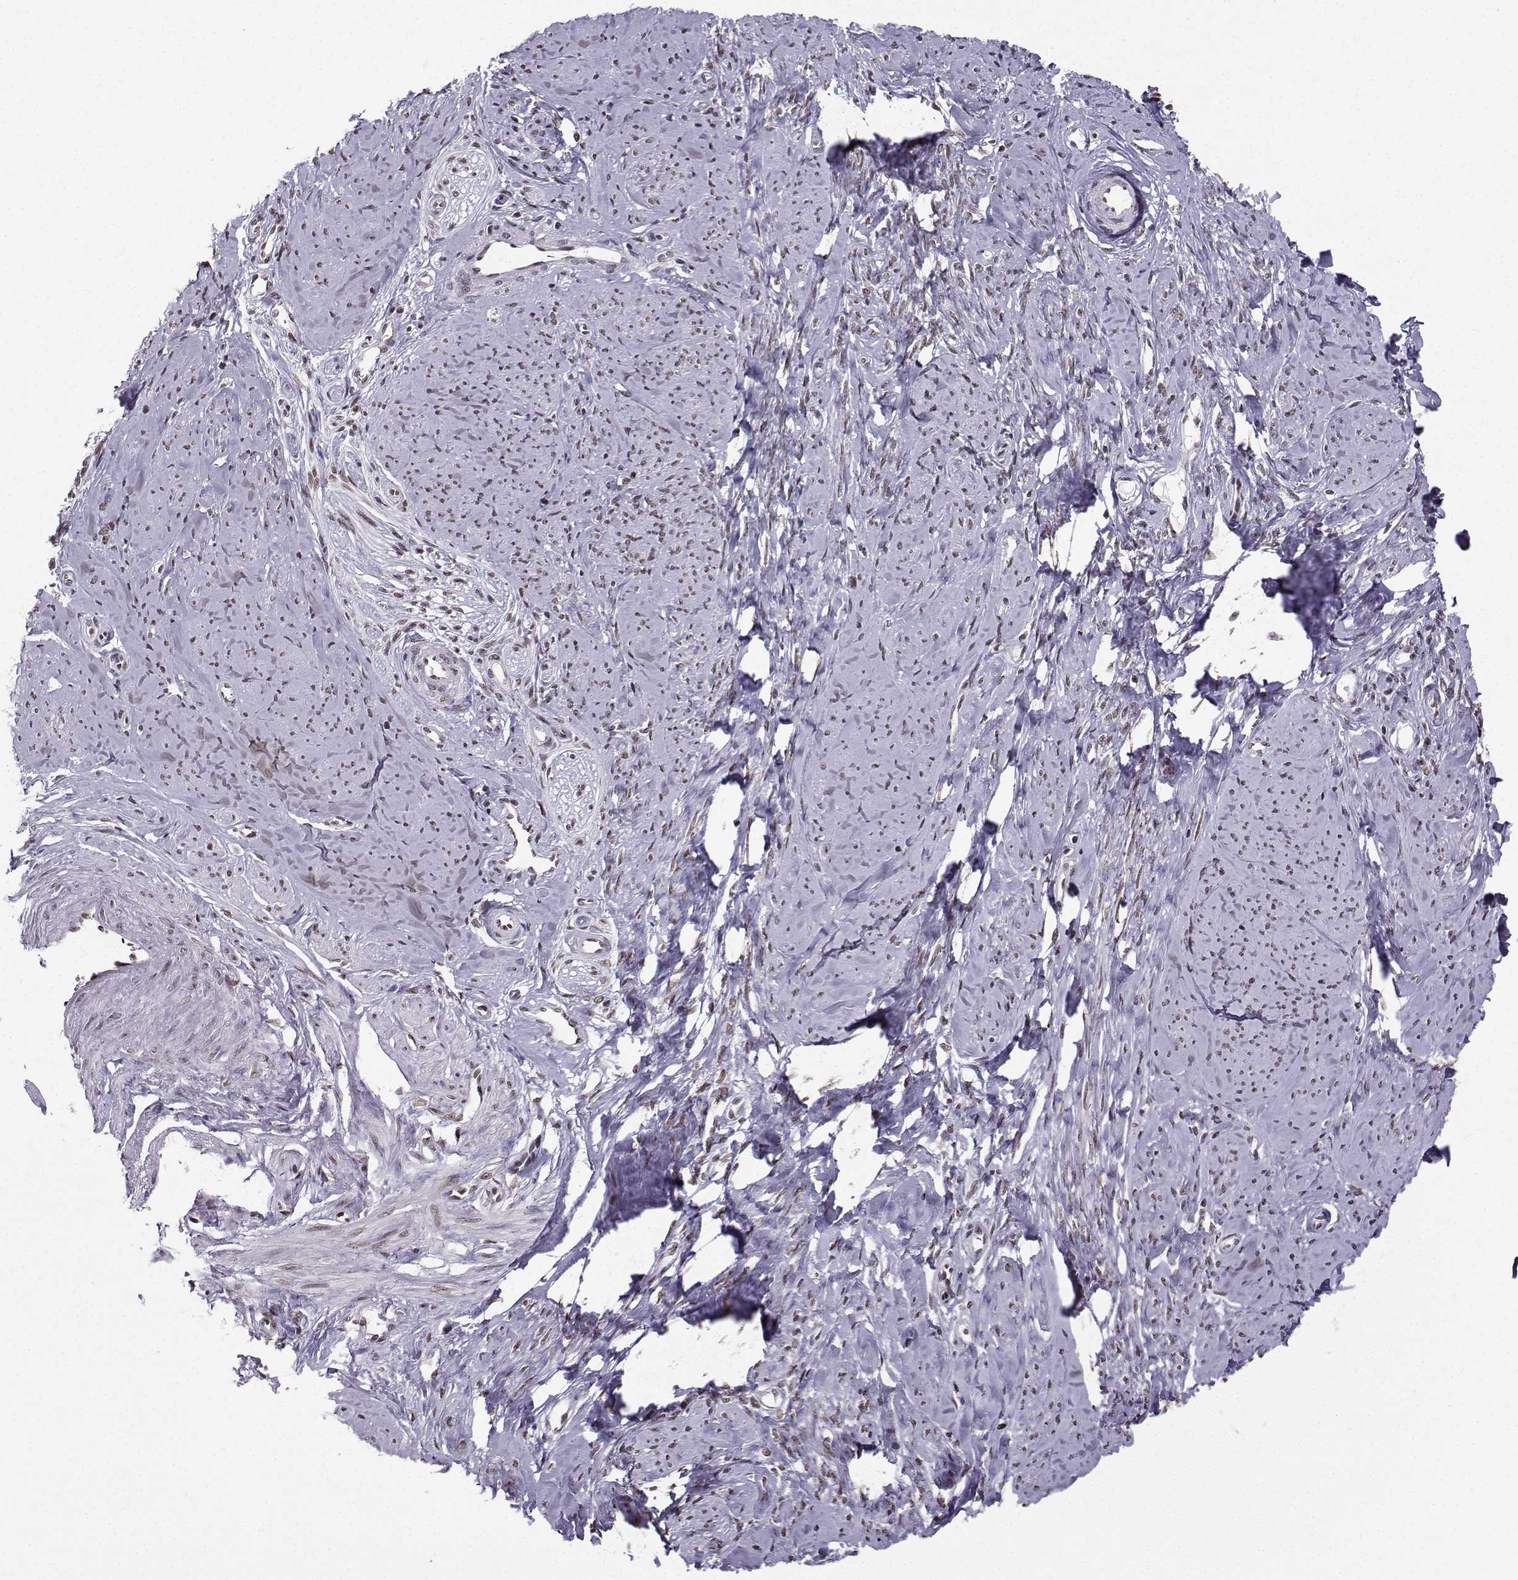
{"staining": {"intensity": "moderate", "quantity": "25%-75%", "location": "nuclear"}, "tissue": "smooth muscle", "cell_type": "Smooth muscle cells", "image_type": "normal", "snomed": [{"axis": "morphology", "description": "Normal tissue, NOS"}, {"axis": "topography", "description": "Smooth muscle"}], "caption": "Human smooth muscle stained for a protein (brown) displays moderate nuclear positive staining in approximately 25%-75% of smooth muscle cells.", "gene": "EZH1", "patient": {"sex": "female", "age": 48}}